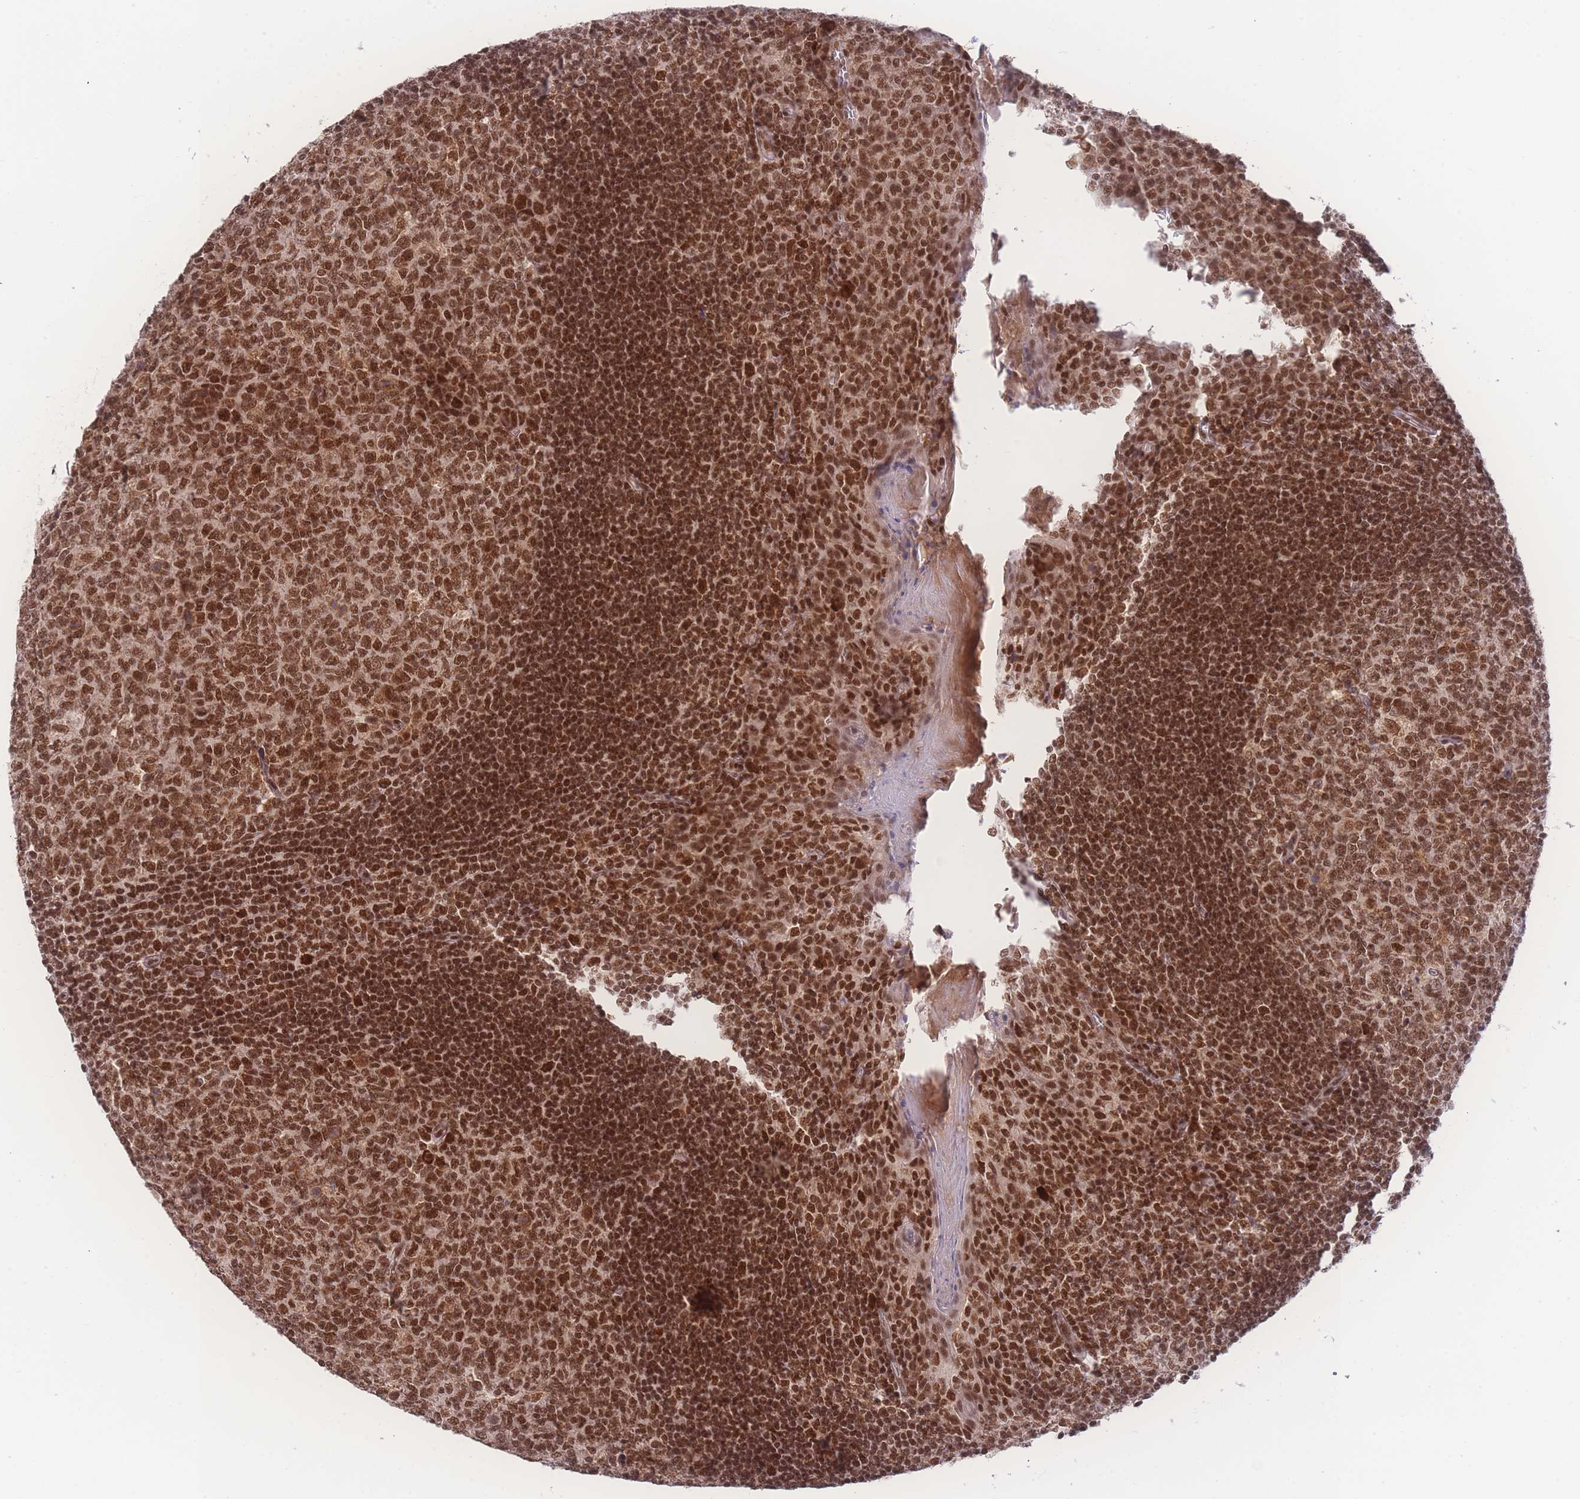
{"staining": {"intensity": "strong", "quantity": ">75%", "location": "nuclear"}, "tissue": "tonsil", "cell_type": "Germinal center cells", "image_type": "normal", "snomed": [{"axis": "morphology", "description": "Normal tissue, NOS"}, {"axis": "topography", "description": "Tonsil"}], "caption": "Immunohistochemistry image of benign tonsil: tonsil stained using immunohistochemistry shows high levels of strong protein expression localized specifically in the nuclear of germinal center cells, appearing as a nuclear brown color.", "gene": "RAVER1", "patient": {"sex": "male", "age": 27}}